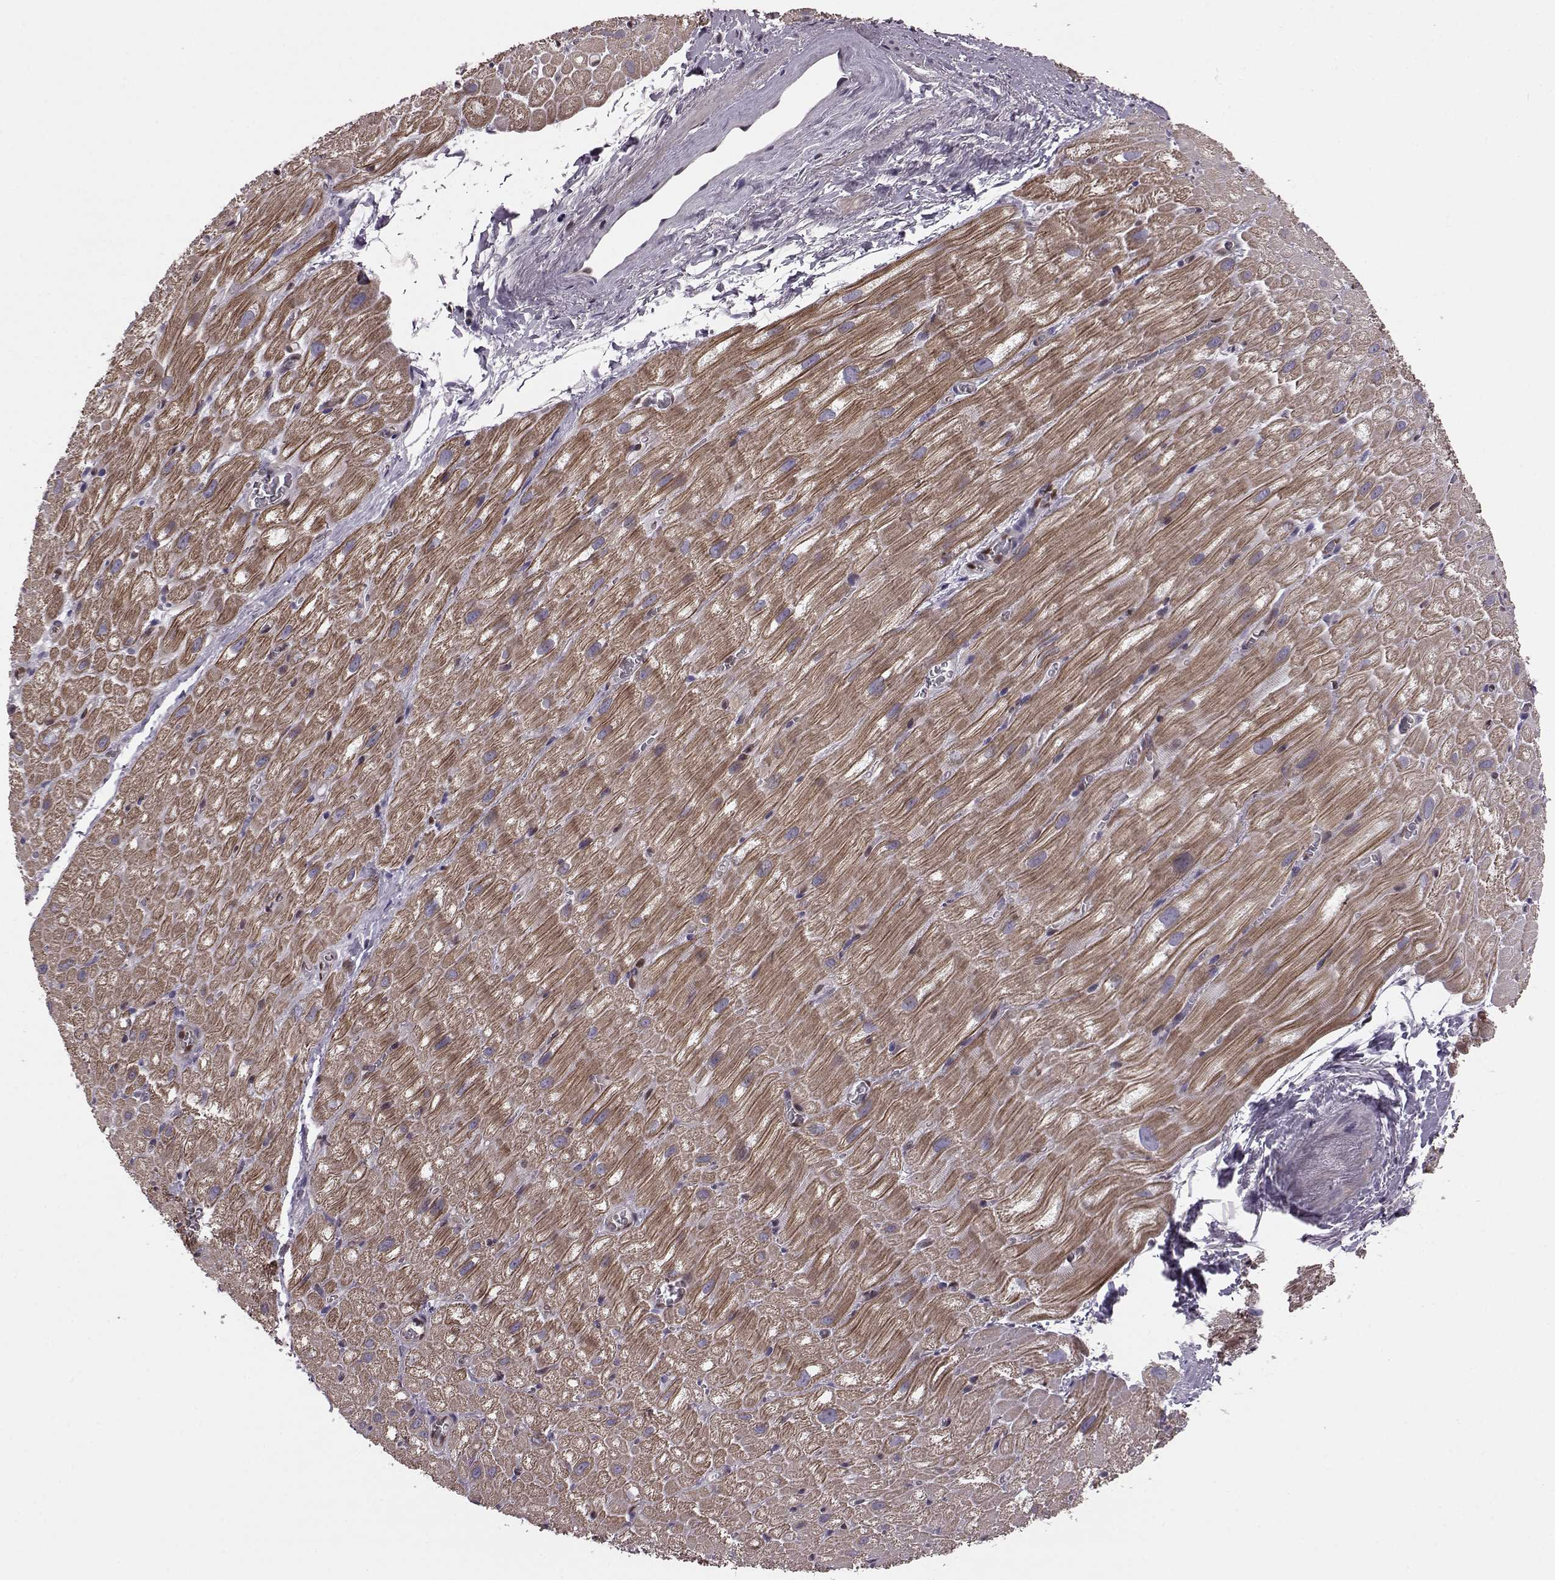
{"staining": {"intensity": "moderate", "quantity": "25%-75%", "location": "cytoplasmic/membranous"}, "tissue": "heart muscle", "cell_type": "Cardiomyocytes", "image_type": "normal", "snomed": [{"axis": "morphology", "description": "Normal tissue, NOS"}, {"axis": "topography", "description": "Heart"}], "caption": "The histopathology image demonstrates staining of normal heart muscle, revealing moderate cytoplasmic/membranous protein expression (brown color) within cardiomyocytes. The protein of interest is shown in brown color, while the nuclei are stained blue.", "gene": "CDC42SE1", "patient": {"sex": "male", "age": 61}}